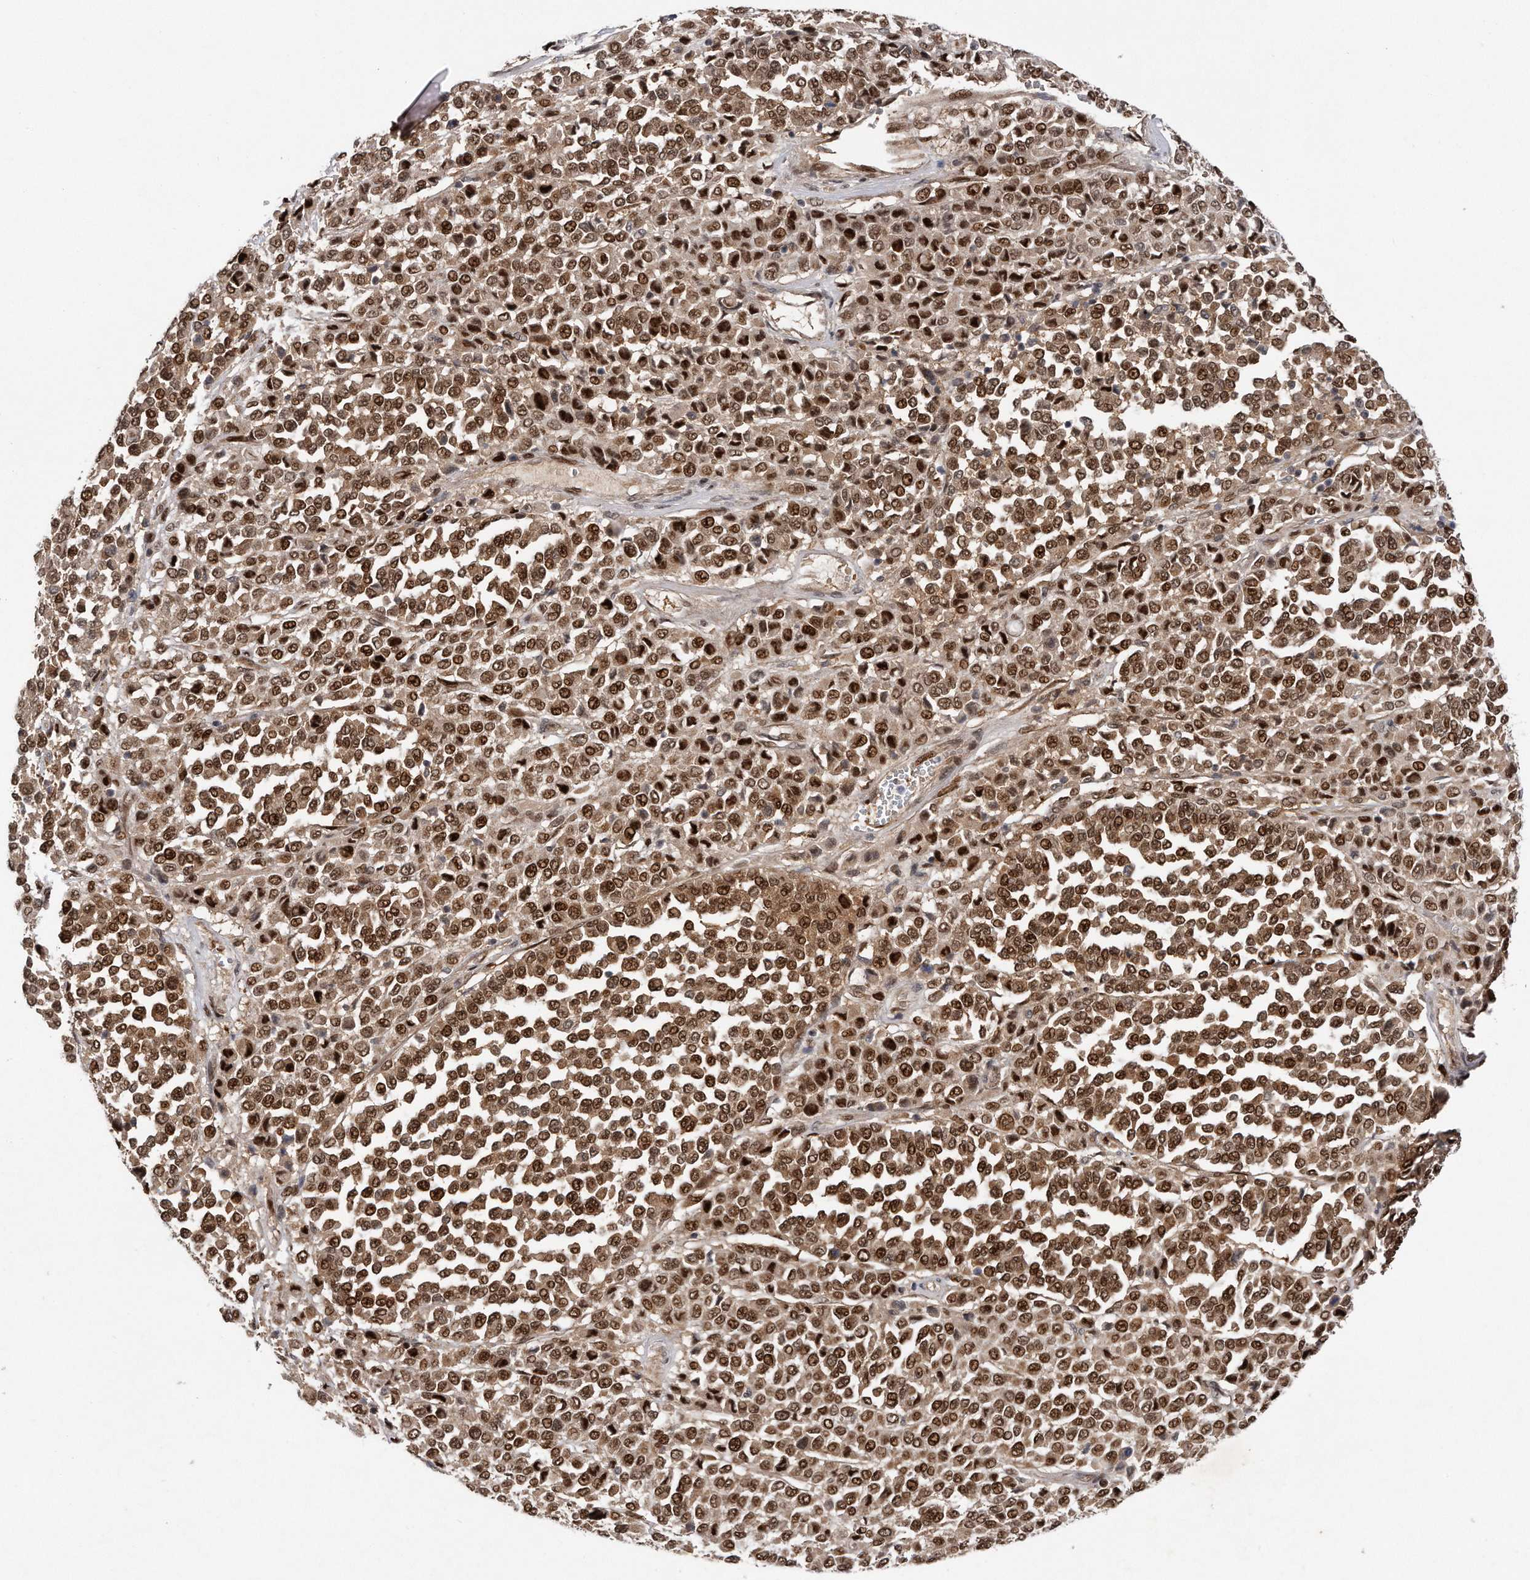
{"staining": {"intensity": "strong", "quantity": ">75%", "location": "cytoplasmic/membranous,nuclear"}, "tissue": "melanoma", "cell_type": "Tumor cells", "image_type": "cancer", "snomed": [{"axis": "morphology", "description": "Malignant melanoma, Metastatic site"}, {"axis": "topography", "description": "Pancreas"}], "caption": "High-magnification brightfield microscopy of malignant melanoma (metastatic site) stained with DAB (brown) and counterstained with hematoxylin (blue). tumor cells exhibit strong cytoplasmic/membranous and nuclear staining is seen in about>75% of cells.", "gene": "RWDD2A", "patient": {"sex": "female", "age": 30}}